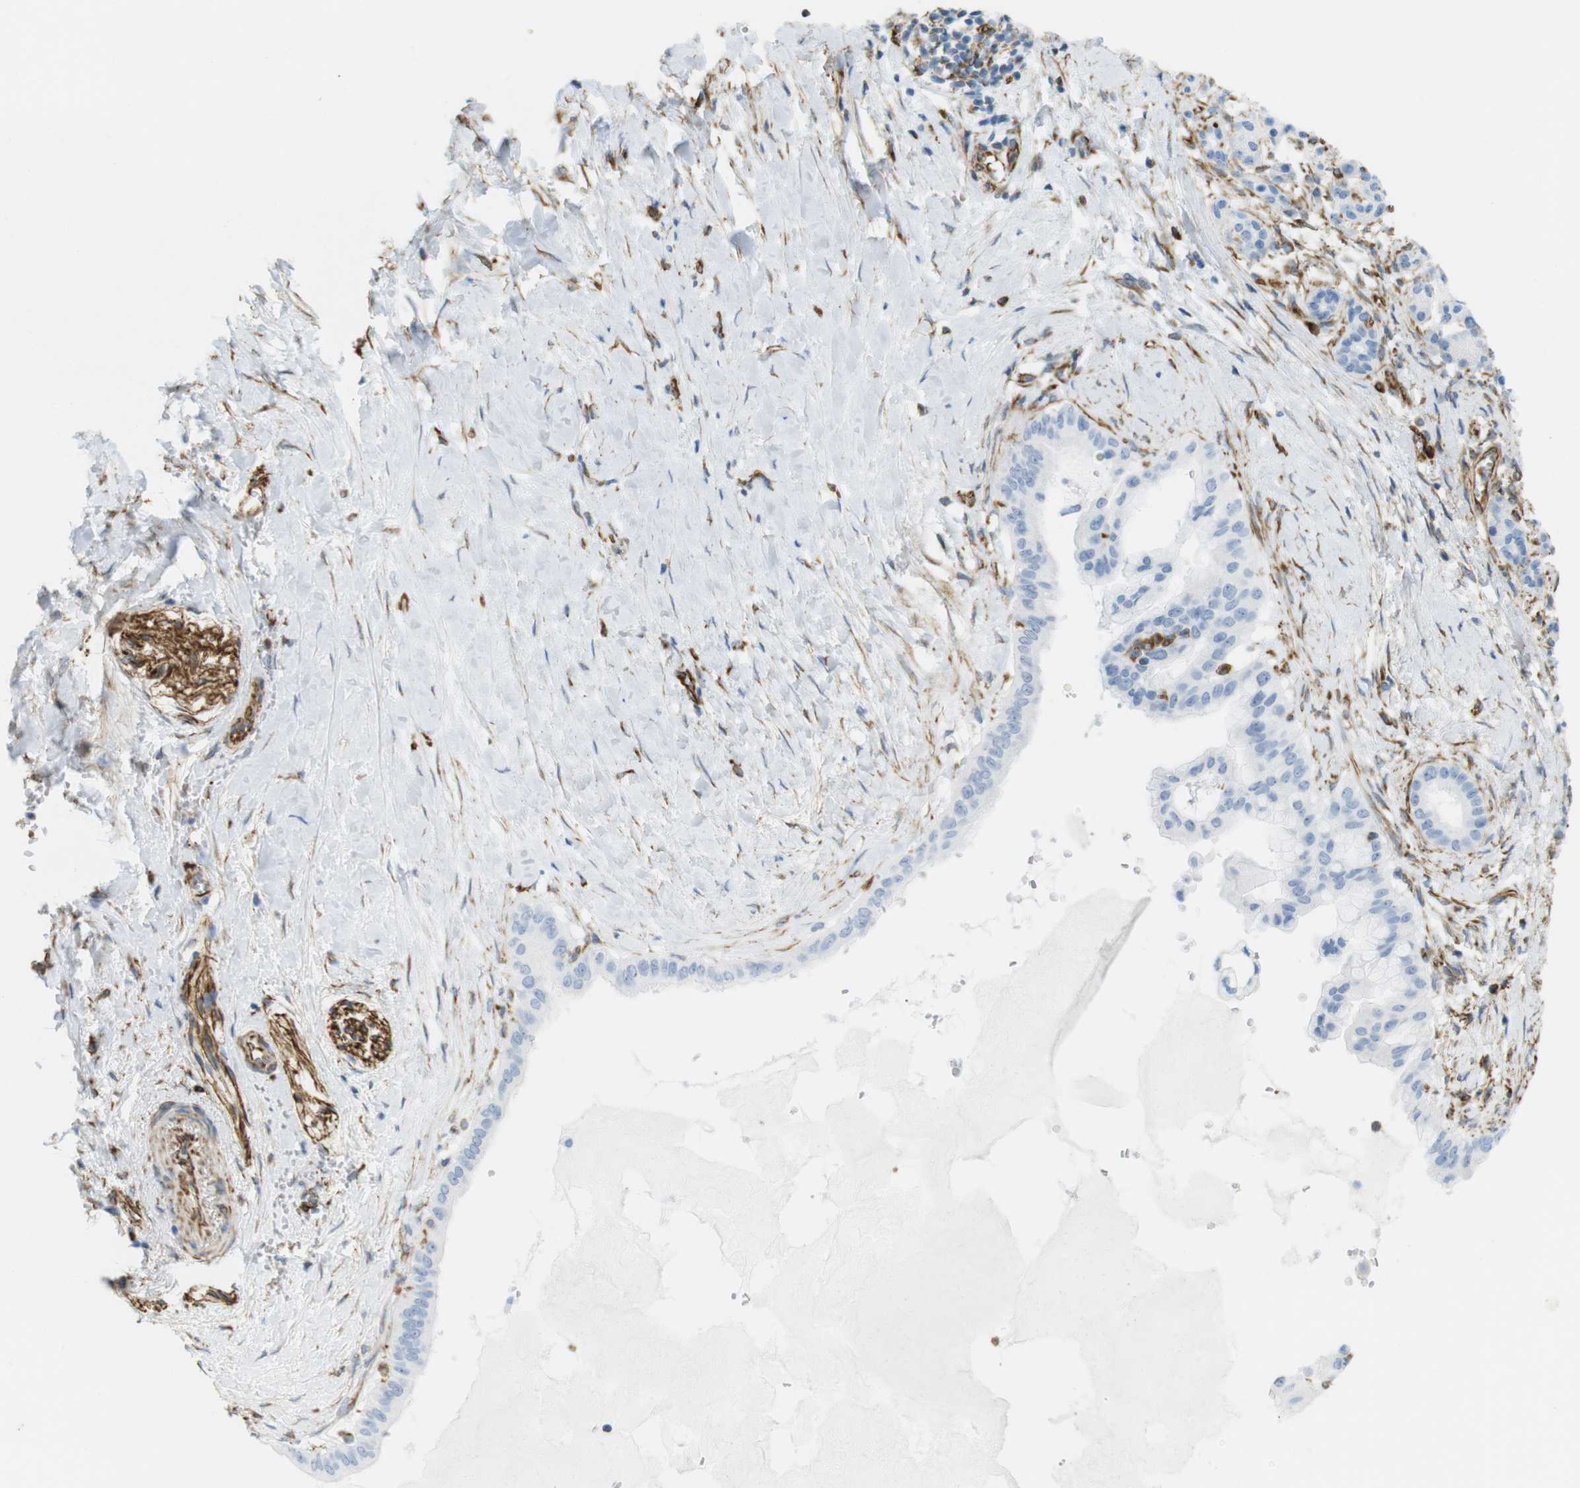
{"staining": {"intensity": "negative", "quantity": "none", "location": "none"}, "tissue": "pancreatic cancer", "cell_type": "Tumor cells", "image_type": "cancer", "snomed": [{"axis": "morphology", "description": "Adenocarcinoma, NOS"}, {"axis": "topography", "description": "Pancreas"}], "caption": "Immunohistochemistry (IHC) of human pancreatic cancer exhibits no expression in tumor cells.", "gene": "MS4A10", "patient": {"sex": "male", "age": 55}}